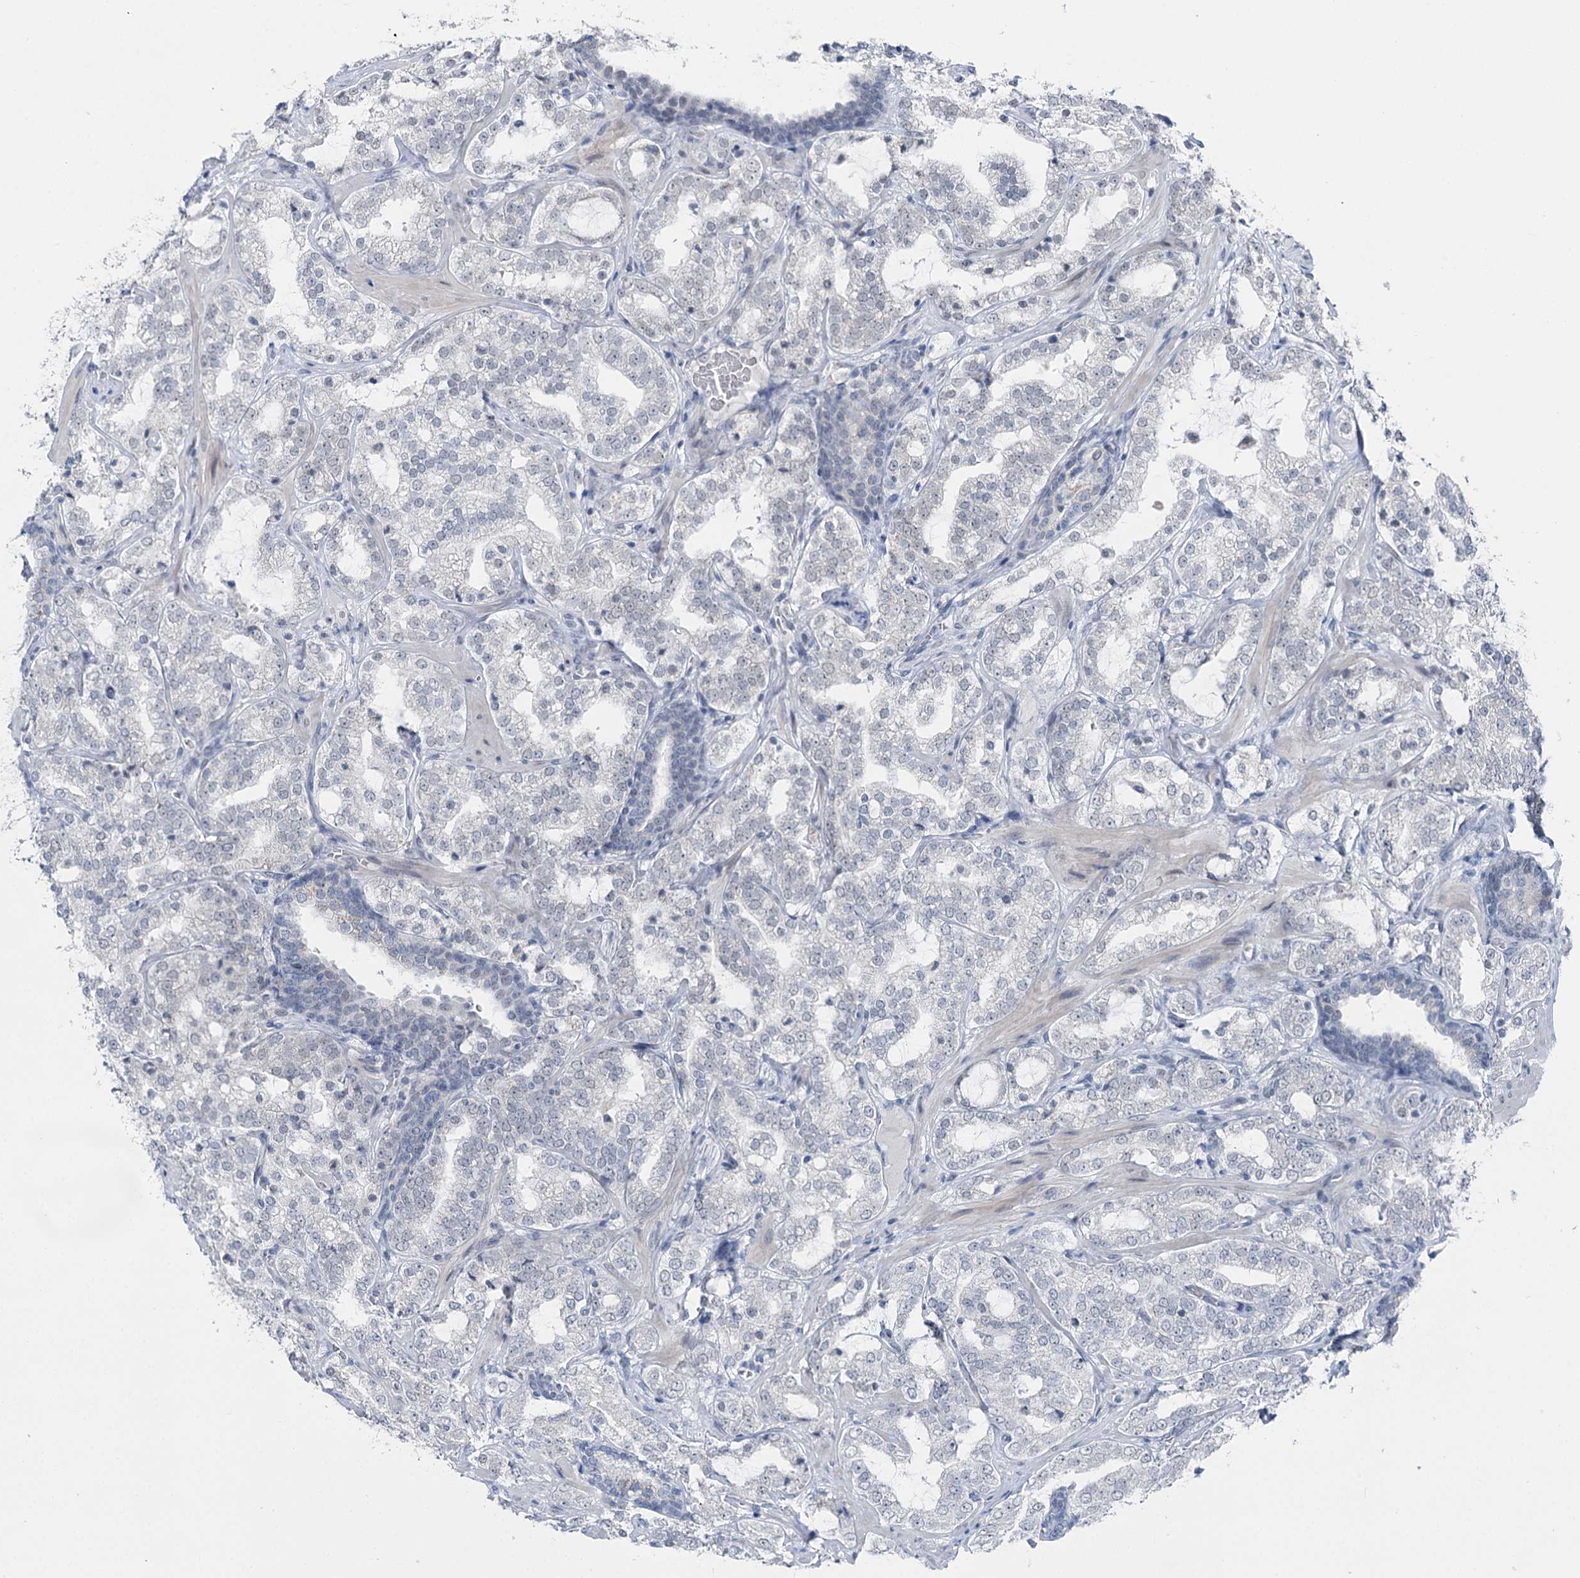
{"staining": {"intensity": "negative", "quantity": "none", "location": "none"}, "tissue": "prostate cancer", "cell_type": "Tumor cells", "image_type": "cancer", "snomed": [{"axis": "morphology", "description": "Adenocarcinoma, High grade"}, {"axis": "topography", "description": "Prostate"}], "caption": "This is an immunohistochemistry photomicrograph of prostate cancer (high-grade adenocarcinoma). There is no expression in tumor cells.", "gene": "STEEP1", "patient": {"sex": "male", "age": 64}}